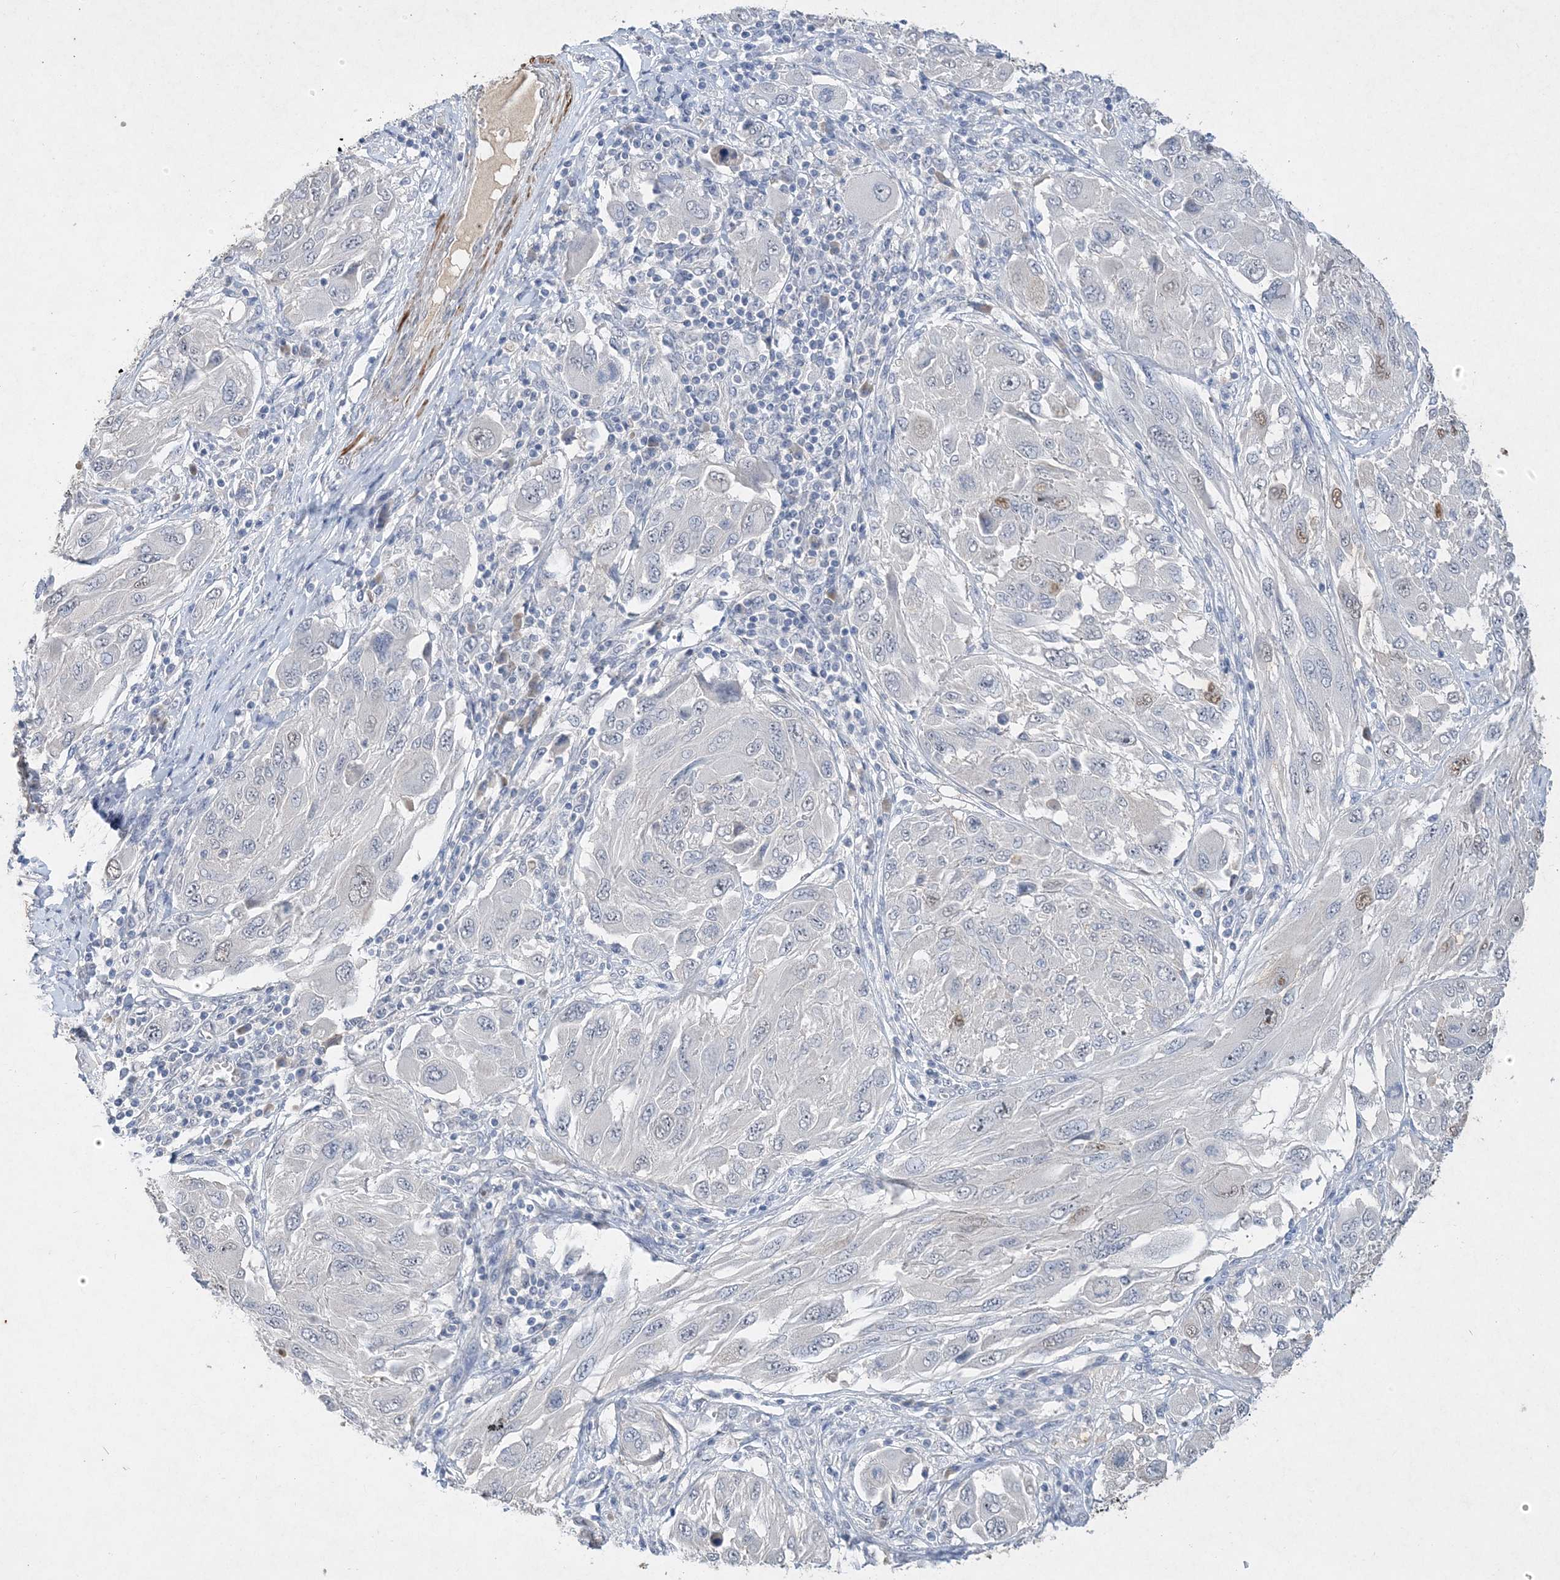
{"staining": {"intensity": "negative", "quantity": "none", "location": "none"}, "tissue": "melanoma", "cell_type": "Tumor cells", "image_type": "cancer", "snomed": [{"axis": "morphology", "description": "Malignant melanoma, NOS"}, {"axis": "topography", "description": "Skin"}], "caption": "Immunohistochemistry (IHC) micrograph of human malignant melanoma stained for a protein (brown), which exhibits no positivity in tumor cells. The staining was performed using DAB (3,3'-diaminobenzidine) to visualize the protein expression in brown, while the nuclei were stained in blue with hematoxylin (Magnification: 20x).", "gene": "C11orf58", "patient": {"sex": "female", "age": 91}}